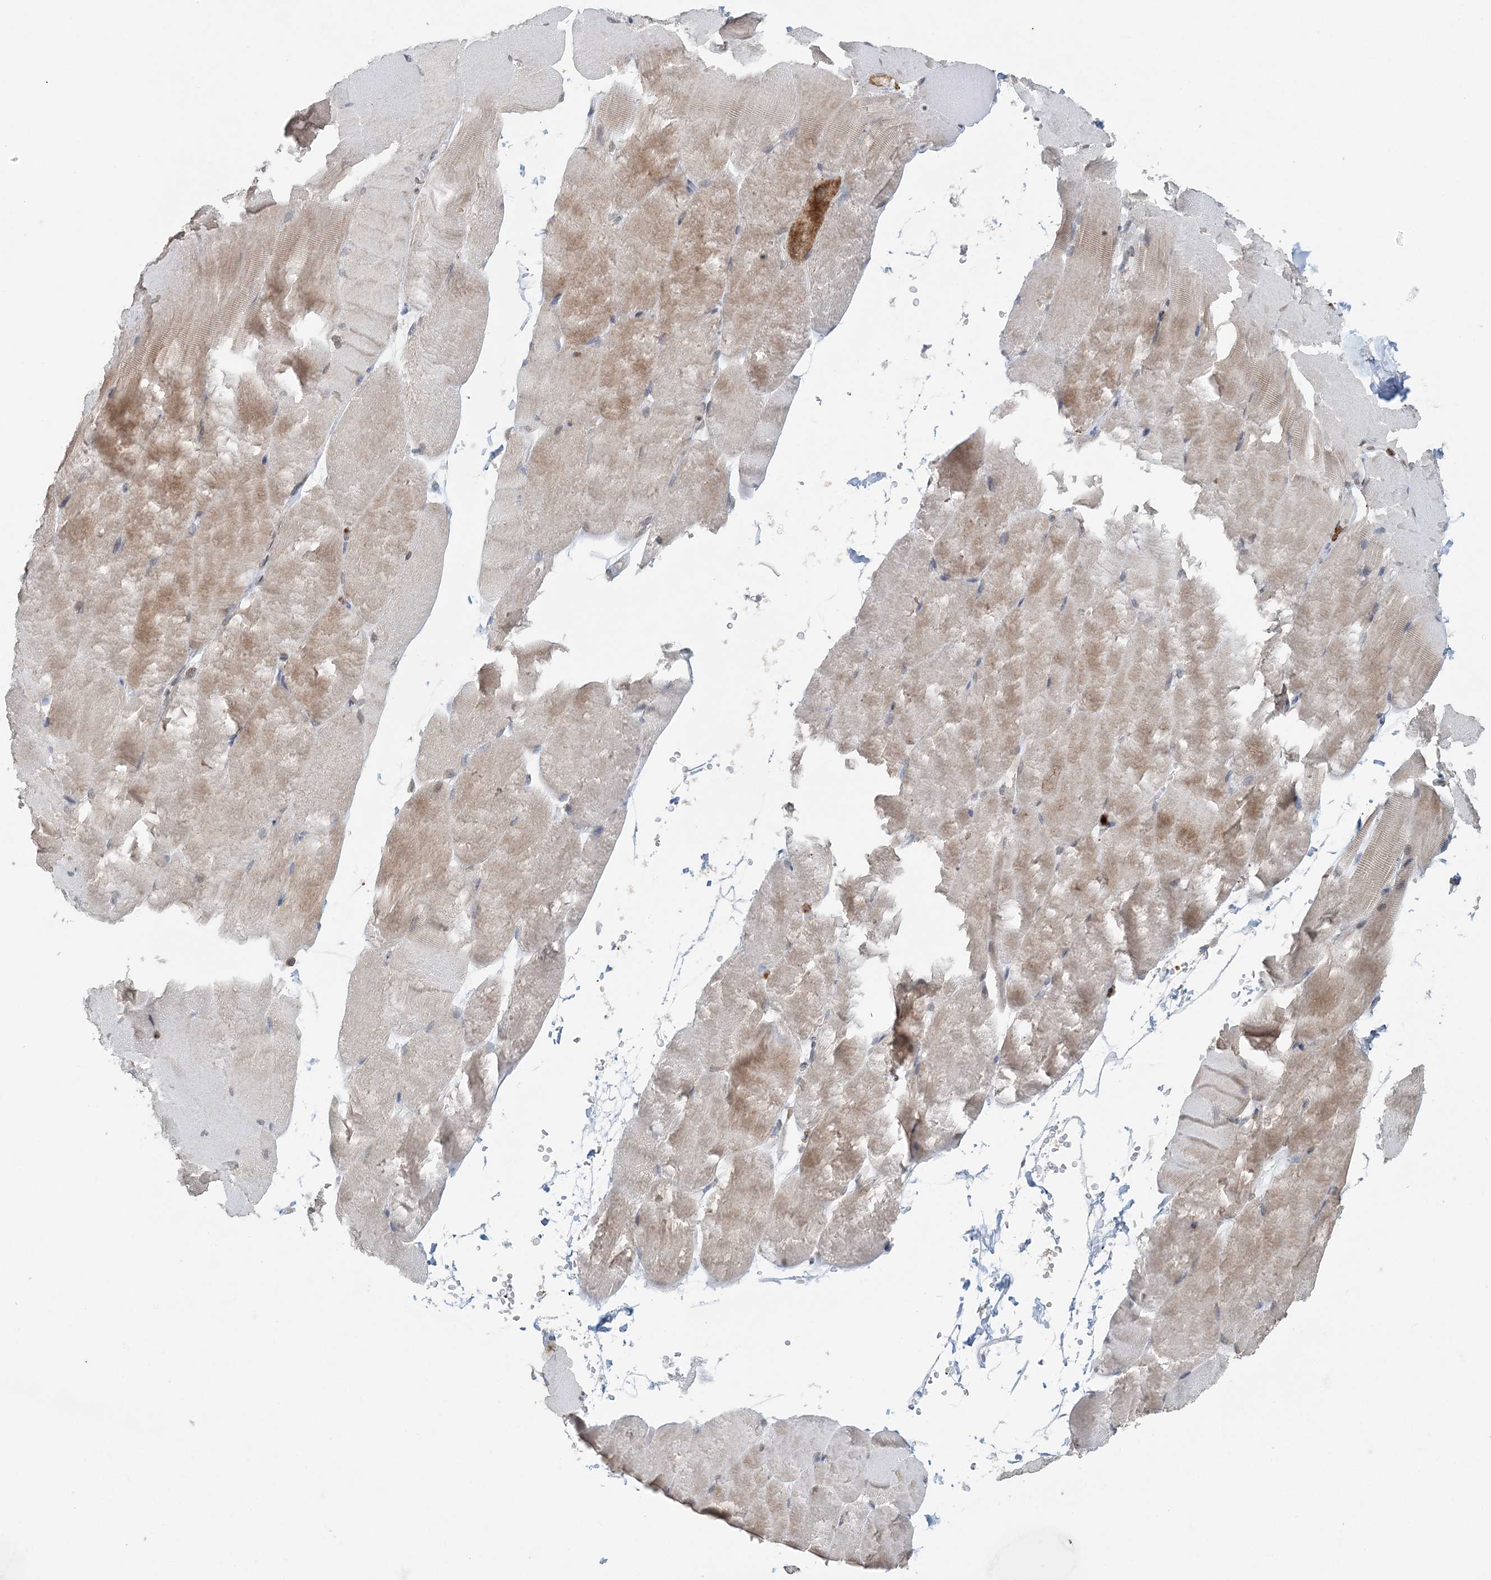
{"staining": {"intensity": "weak", "quantity": "25%-75%", "location": "cytoplasmic/membranous"}, "tissue": "skeletal muscle", "cell_type": "Myocytes", "image_type": "normal", "snomed": [{"axis": "morphology", "description": "Normal tissue, NOS"}, {"axis": "topography", "description": "Skeletal muscle"}, {"axis": "topography", "description": "Parathyroid gland"}], "caption": "Protein expression analysis of normal human skeletal muscle reveals weak cytoplasmic/membranous positivity in about 25%-75% of myocytes. (DAB IHC, brown staining for protein, blue staining for nuclei).", "gene": "FAM110A", "patient": {"sex": "female", "age": 37}}